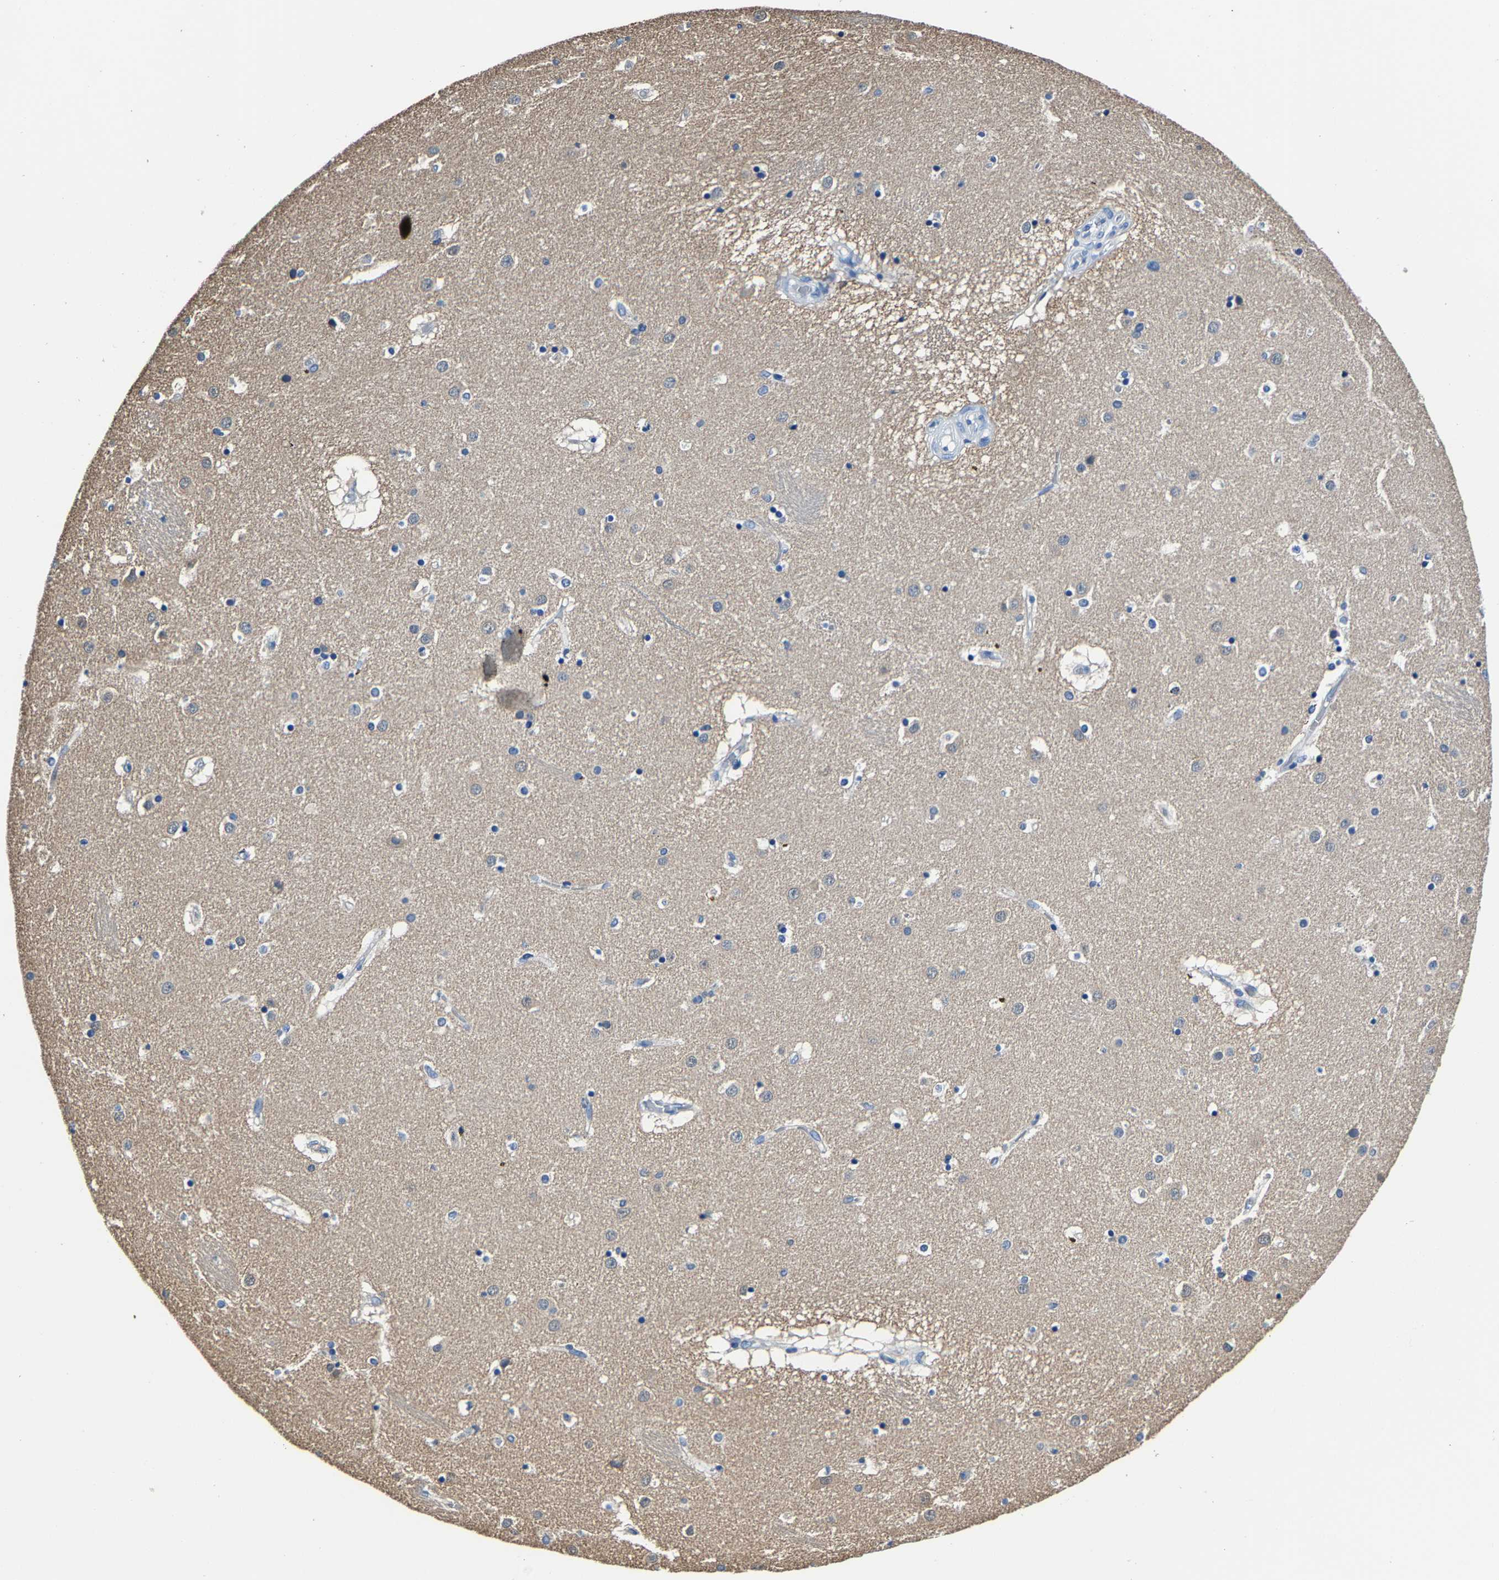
{"staining": {"intensity": "negative", "quantity": "none", "location": "none"}, "tissue": "caudate", "cell_type": "Glial cells", "image_type": "normal", "snomed": [{"axis": "morphology", "description": "Normal tissue, NOS"}, {"axis": "topography", "description": "Lateral ventricle wall"}], "caption": "Glial cells are negative for brown protein staining in unremarkable caudate. (DAB (3,3'-diaminobenzidine) immunohistochemistry (IHC), high magnification).", "gene": "ALDOB", "patient": {"sex": "male", "age": 70}}